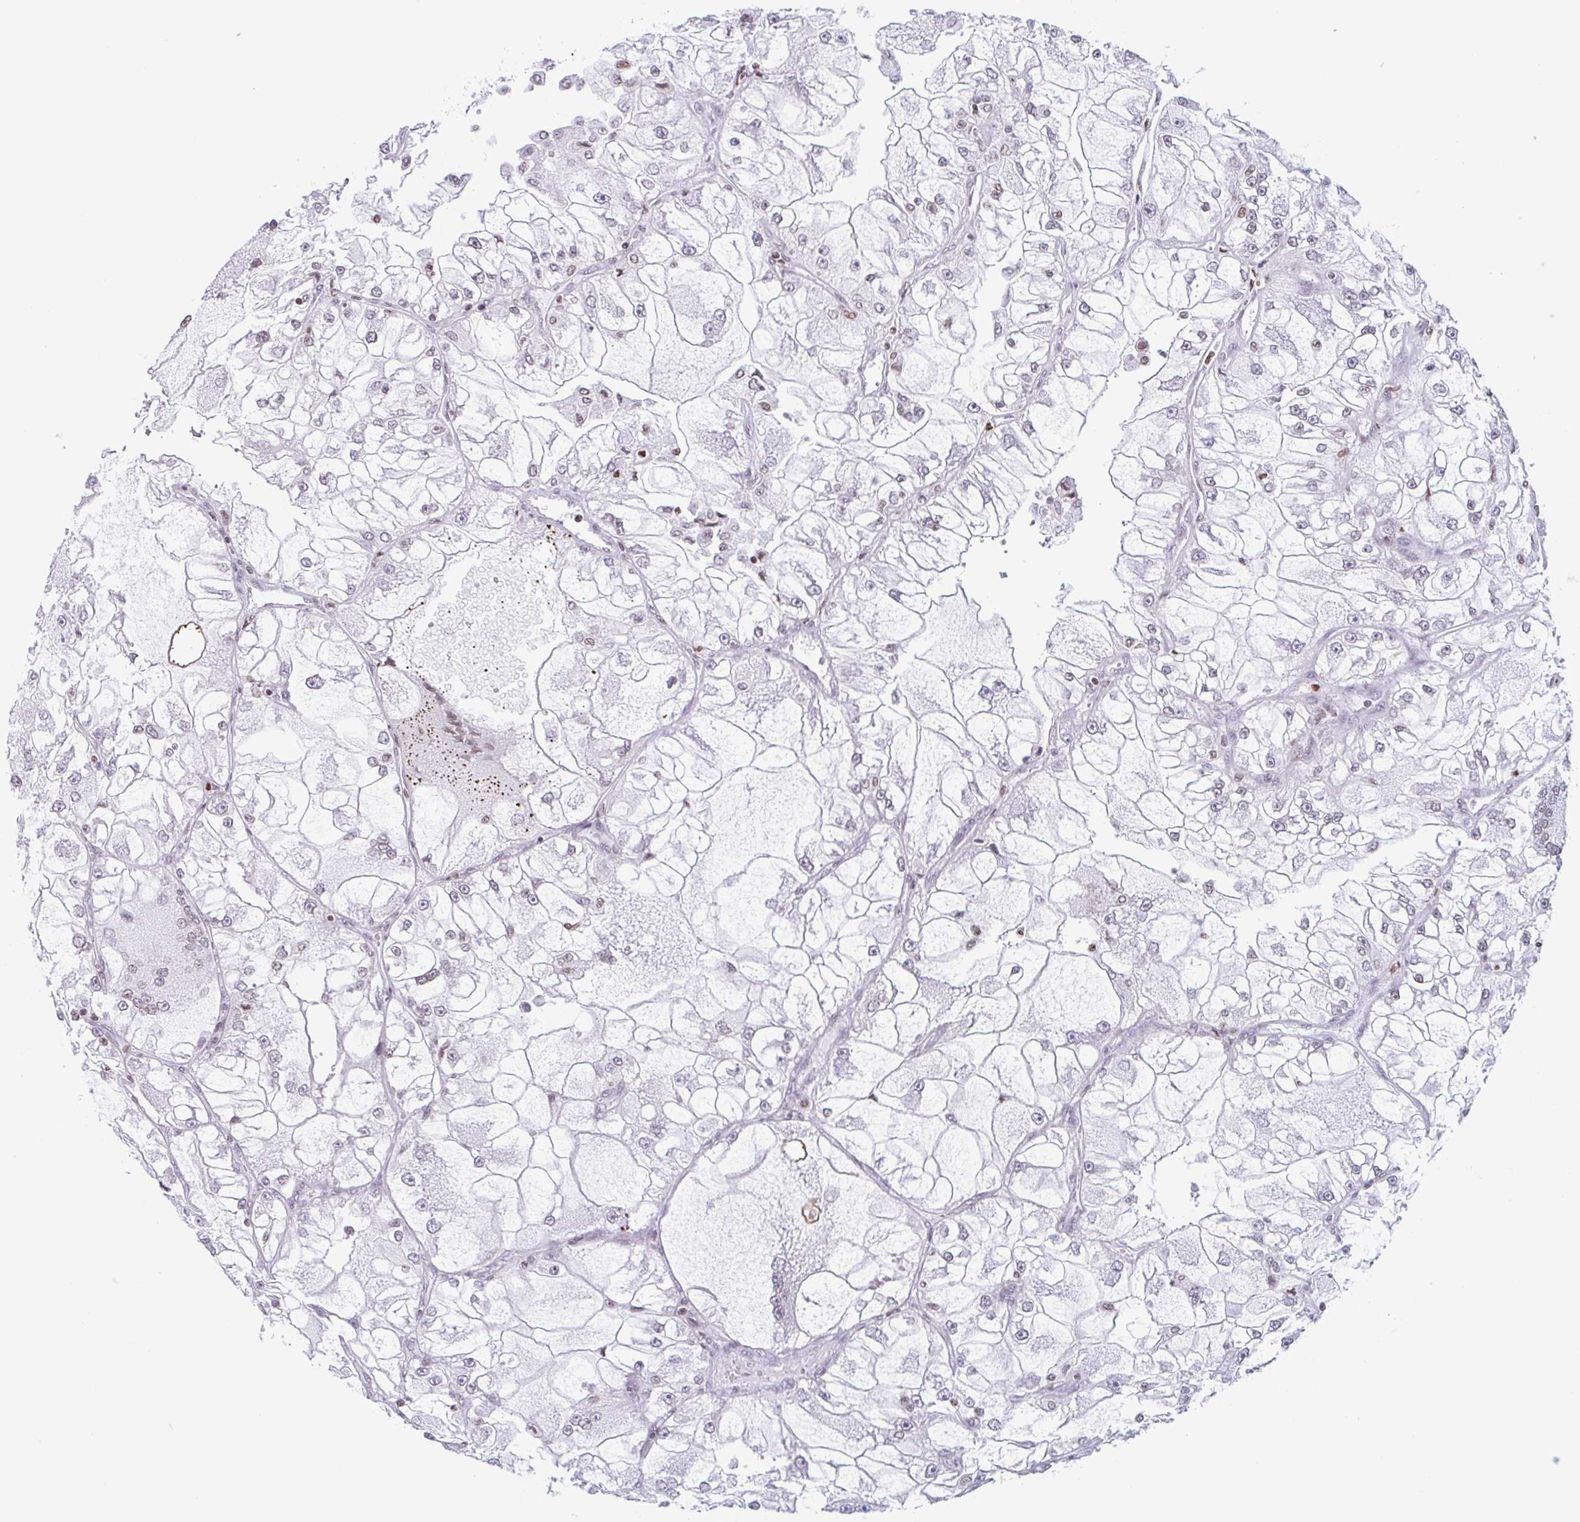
{"staining": {"intensity": "weak", "quantity": "25%-75%", "location": "nuclear"}, "tissue": "renal cancer", "cell_type": "Tumor cells", "image_type": "cancer", "snomed": [{"axis": "morphology", "description": "Adenocarcinoma, NOS"}, {"axis": "topography", "description": "Kidney"}], "caption": "An immunohistochemistry (IHC) photomicrograph of tumor tissue is shown. Protein staining in brown labels weak nuclear positivity in renal cancer within tumor cells.", "gene": "NOL6", "patient": {"sex": "female", "age": 72}}